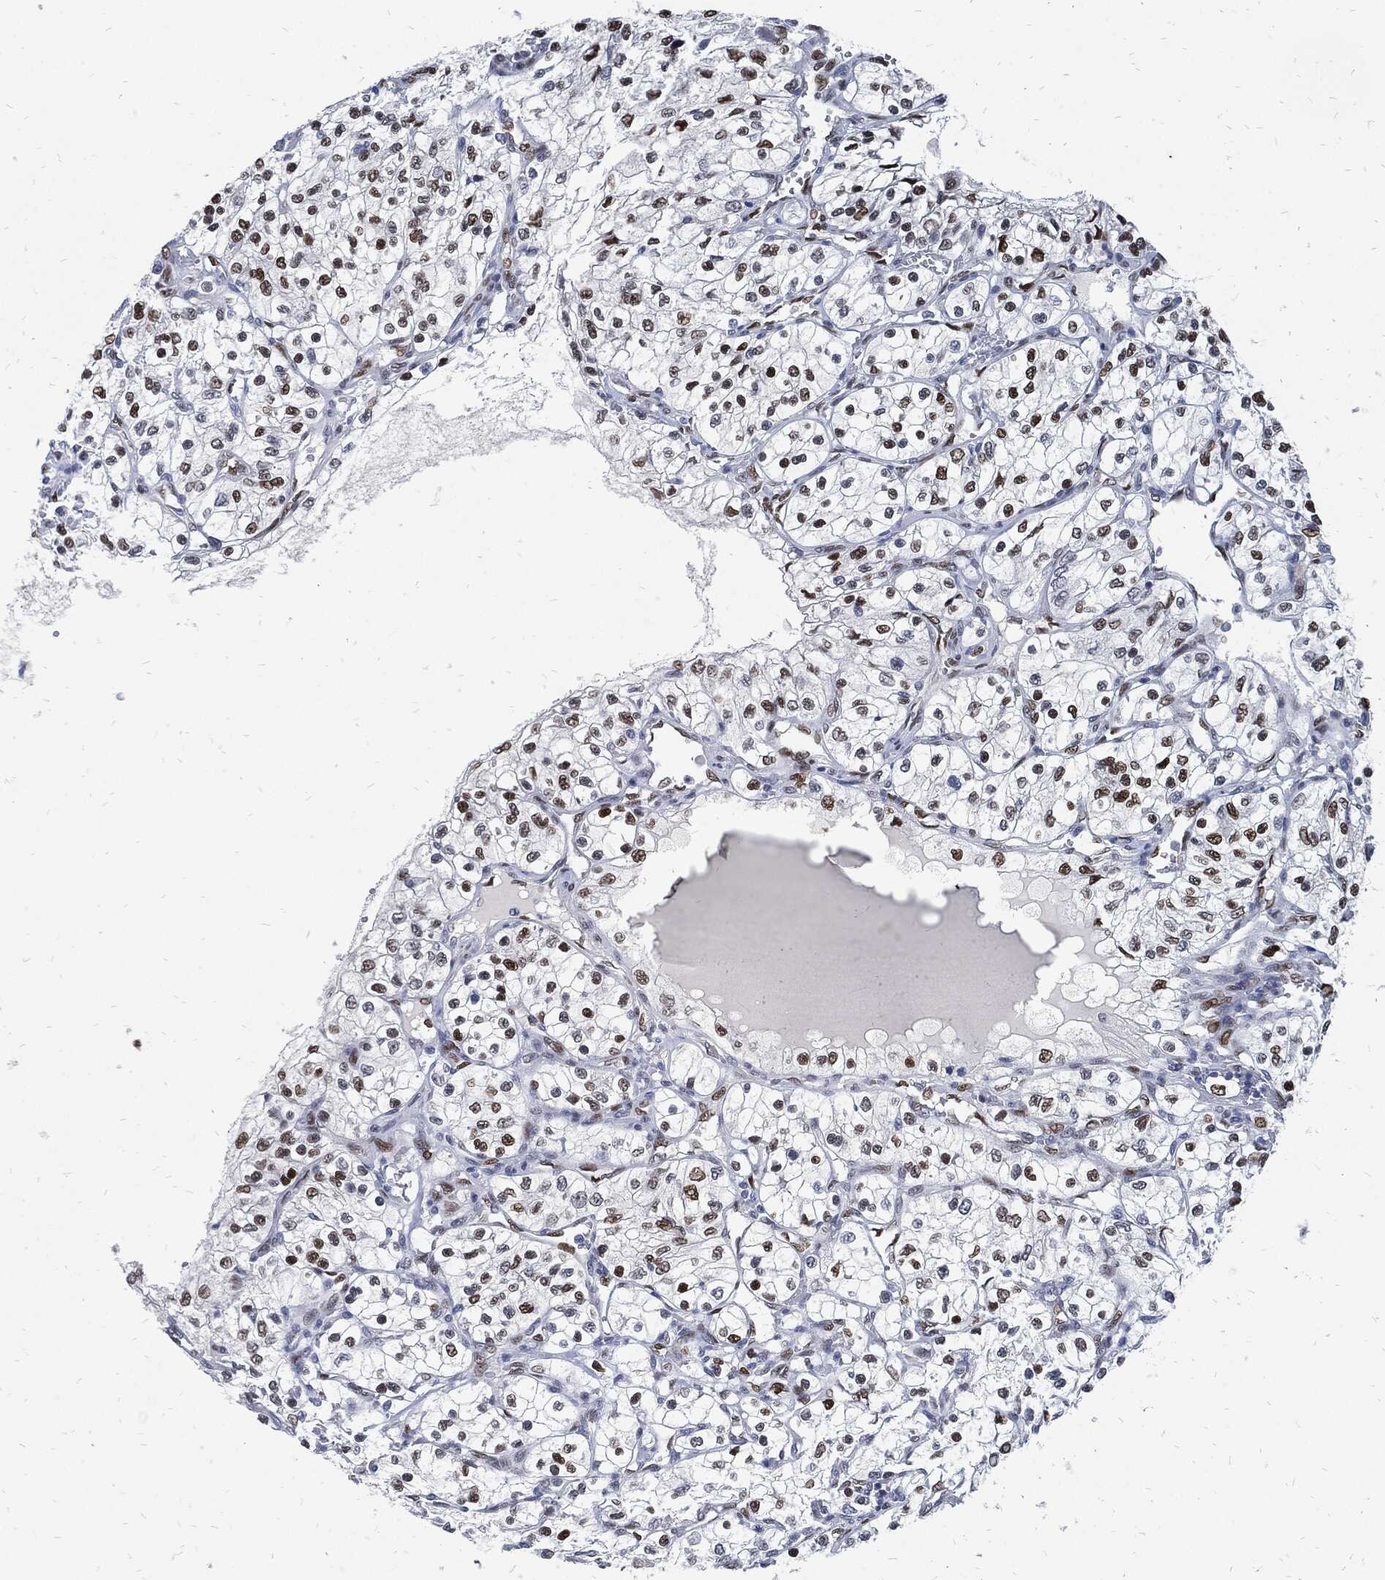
{"staining": {"intensity": "moderate", "quantity": ">75%", "location": "nuclear"}, "tissue": "renal cancer", "cell_type": "Tumor cells", "image_type": "cancer", "snomed": [{"axis": "morphology", "description": "Adenocarcinoma, NOS"}, {"axis": "topography", "description": "Kidney"}], "caption": "Adenocarcinoma (renal) stained for a protein shows moderate nuclear positivity in tumor cells.", "gene": "JUN", "patient": {"sex": "female", "age": 69}}